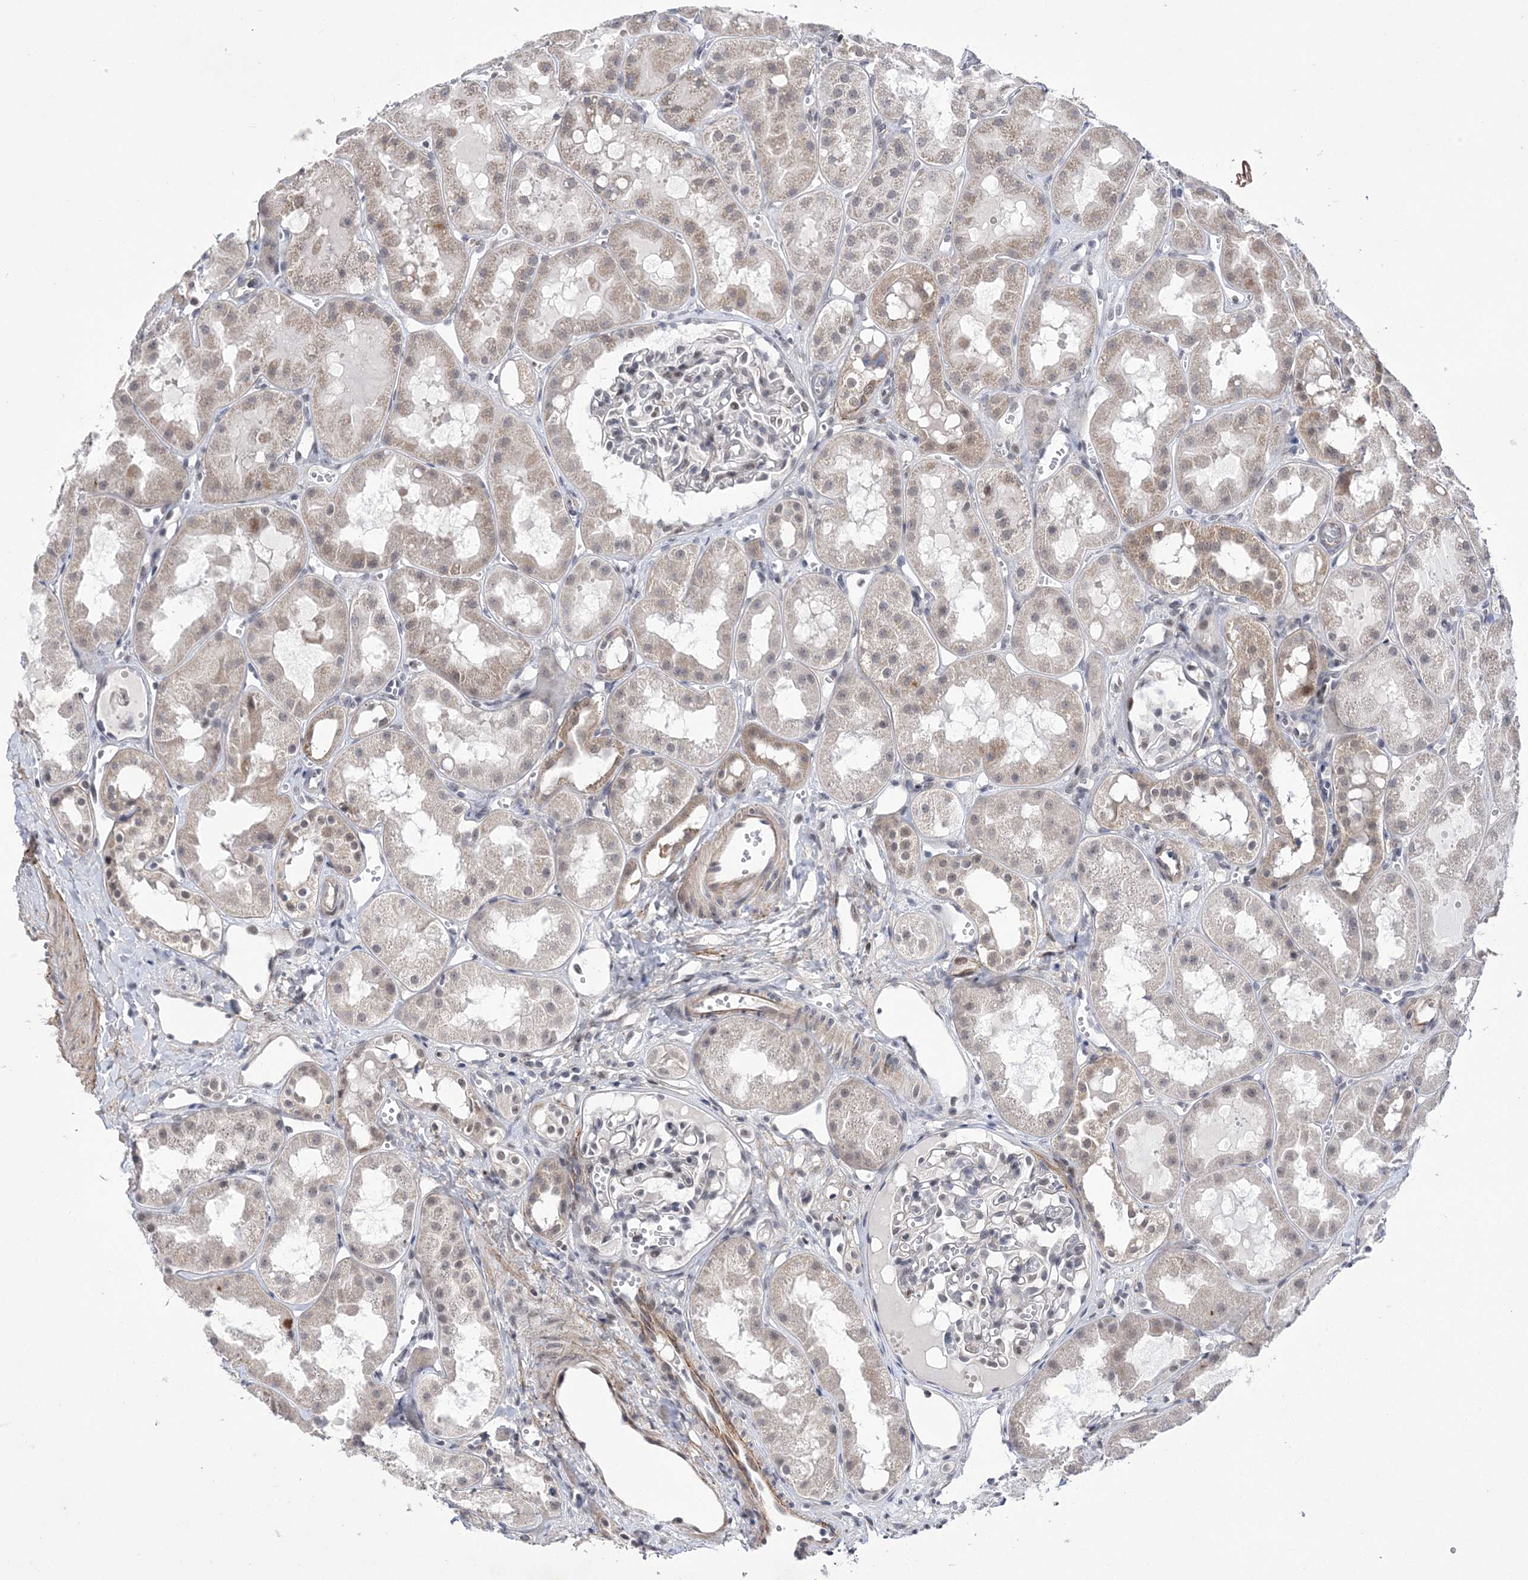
{"staining": {"intensity": "negative", "quantity": "none", "location": "none"}, "tissue": "kidney", "cell_type": "Cells in glomeruli", "image_type": "normal", "snomed": [{"axis": "morphology", "description": "Normal tissue, NOS"}, {"axis": "topography", "description": "Kidney"}], "caption": "This is an immunohistochemistry image of unremarkable human kidney. There is no positivity in cells in glomeruli.", "gene": "BOD1L1", "patient": {"sex": "male", "age": 16}}